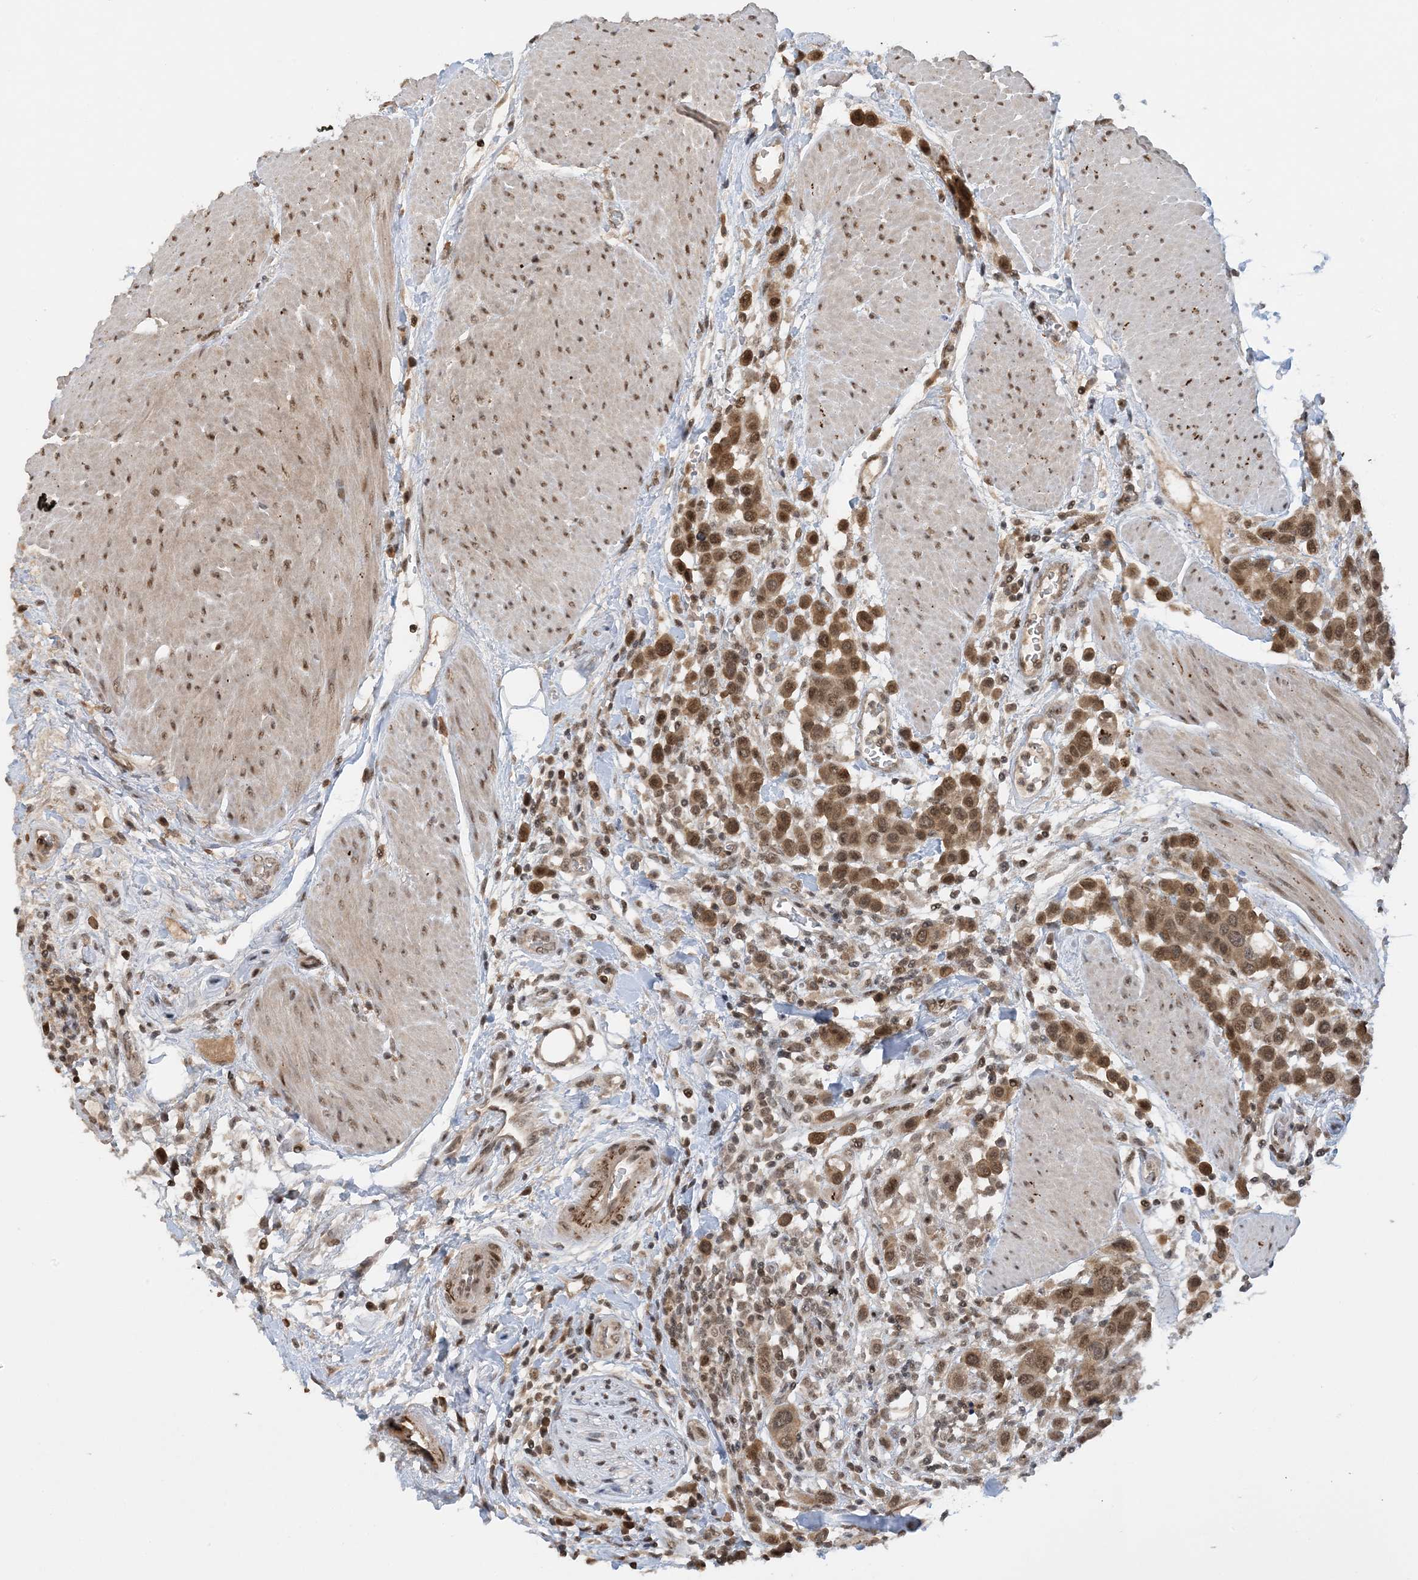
{"staining": {"intensity": "moderate", "quantity": ">75%", "location": "cytoplasmic/membranous,nuclear"}, "tissue": "urothelial cancer", "cell_type": "Tumor cells", "image_type": "cancer", "snomed": [{"axis": "morphology", "description": "Urothelial carcinoma, High grade"}, {"axis": "topography", "description": "Urinary bladder"}], "caption": "Urothelial carcinoma (high-grade) stained for a protein (brown) reveals moderate cytoplasmic/membranous and nuclear positive staining in about >75% of tumor cells.", "gene": "ACYP2", "patient": {"sex": "male", "age": 50}}